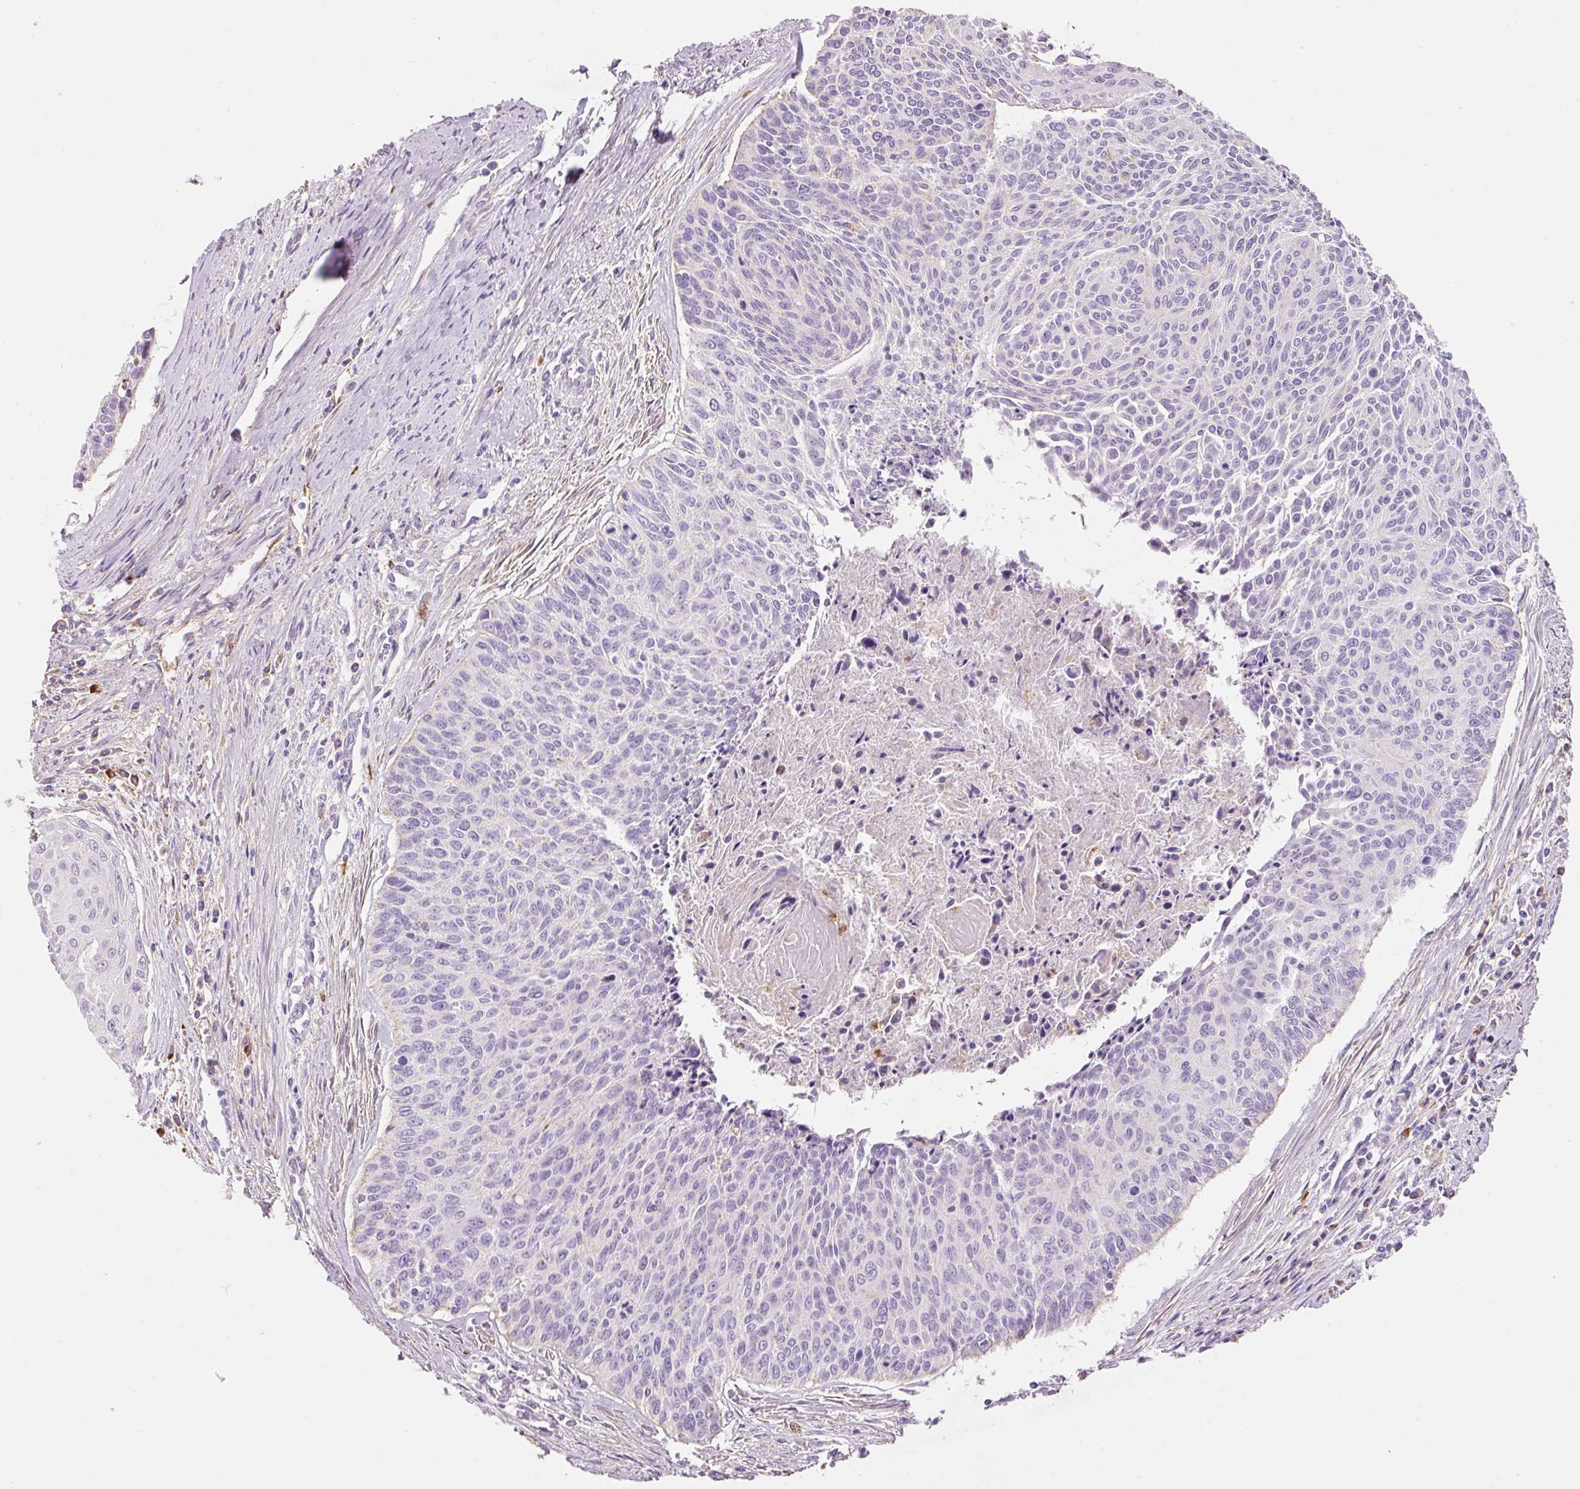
{"staining": {"intensity": "negative", "quantity": "none", "location": "none"}, "tissue": "cervical cancer", "cell_type": "Tumor cells", "image_type": "cancer", "snomed": [{"axis": "morphology", "description": "Squamous cell carcinoma, NOS"}, {"axis": "topography", "description": "Cervix"}], "caption": "Immunohistochemistry (IHC) of squamous cell carcinoma (cervical) displays no staining in tumor cells. (DAB IHC, high magnification).", "gene": "TMC8", "patient": {"sex": "female", "age": 55}}